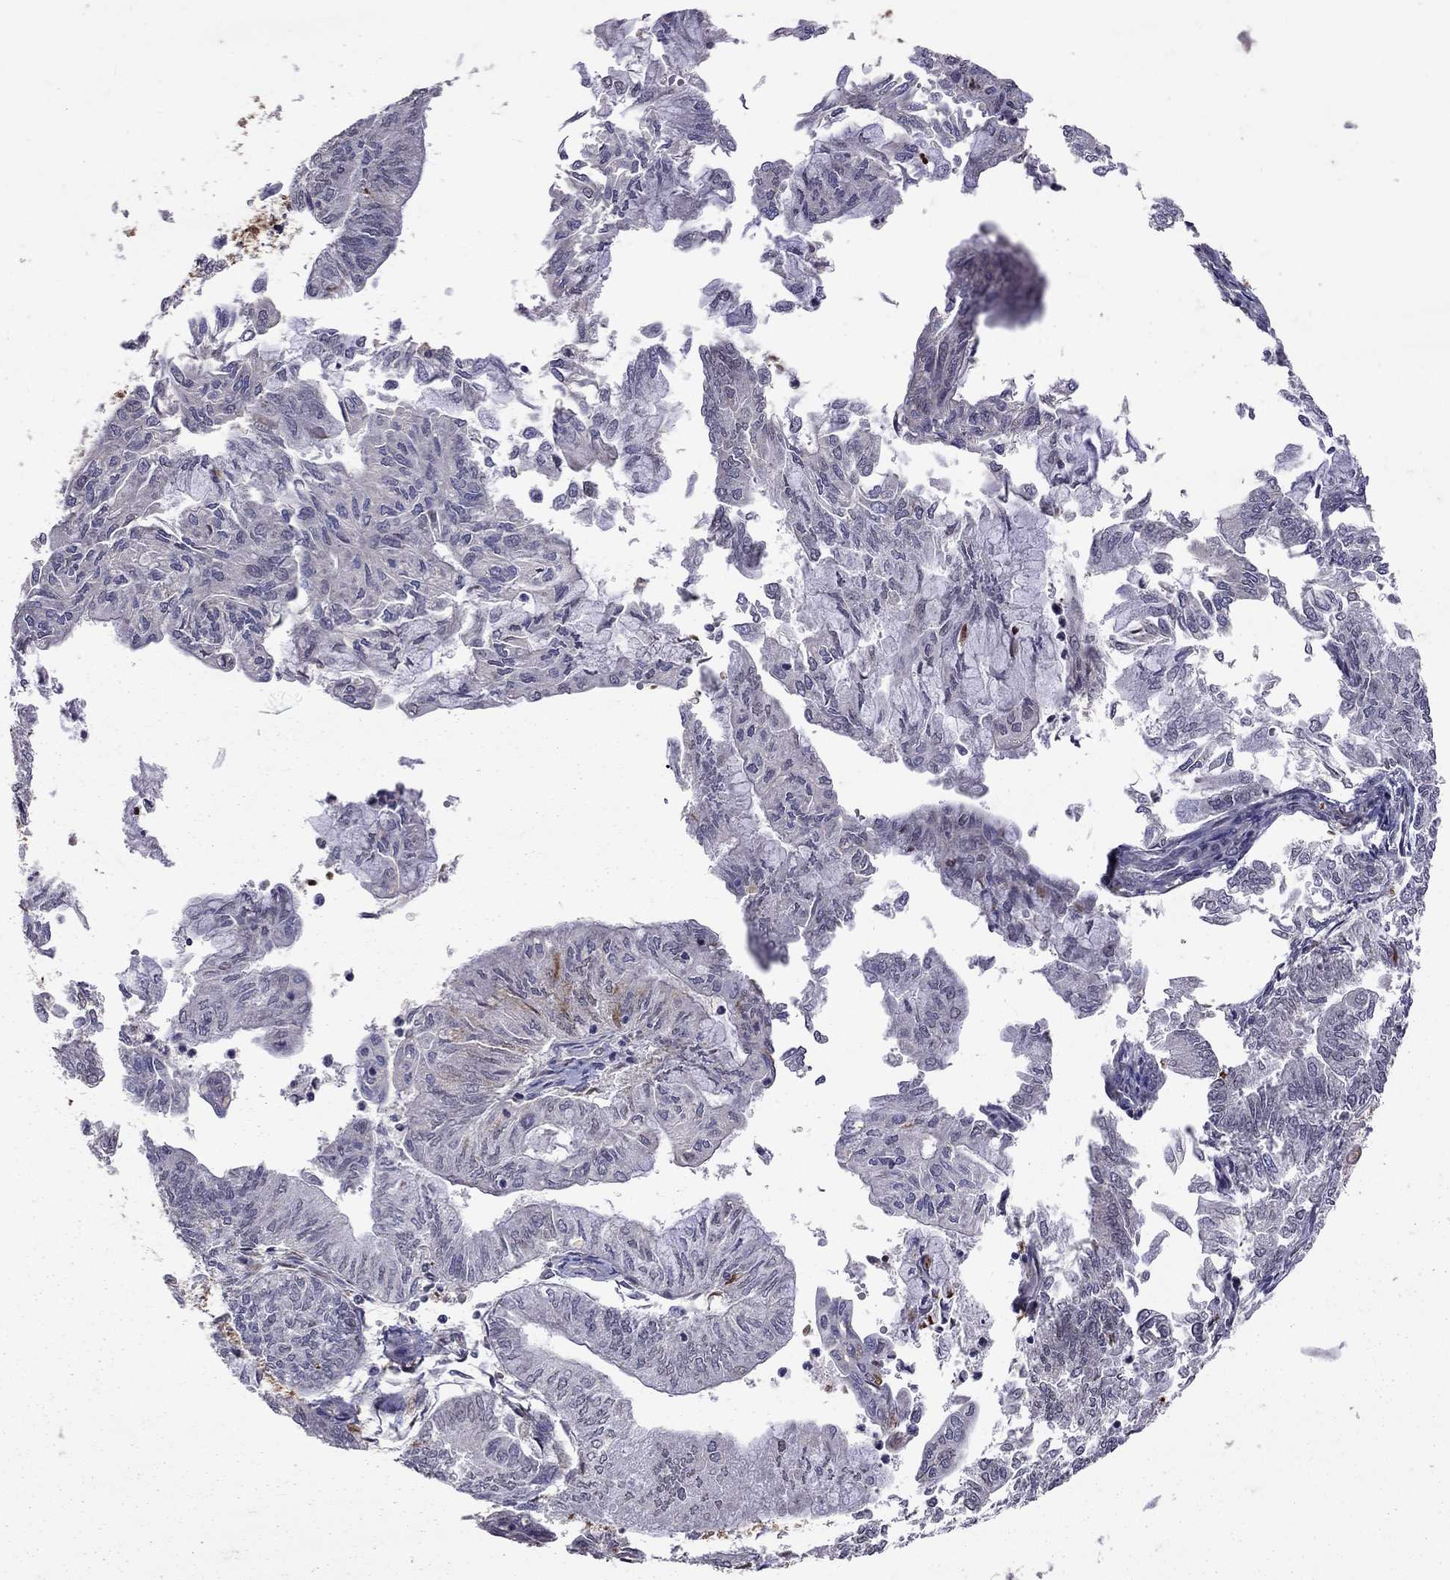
{"staining": {"intensity": "negative", "quantity": "none", "location": "none"}, "tissue": "endometrial cancer", "cell_type": "Tumor cells", "image_type": "cancer", "snomed": [{"axis": "morphology", "description": "Adenocarcinoma, NOS"}, {"axis": "topography", "description": "Endometrium"}], "caption": "High magnification brightfield microscopy of endometrial adenocarcinoma stained with DAB (brown) and counterstained with hematoxylin (blue): tumor cells show no significant staining.", "gene": "SERPINA3", "patient": {"sex": "female", "age": 59}}